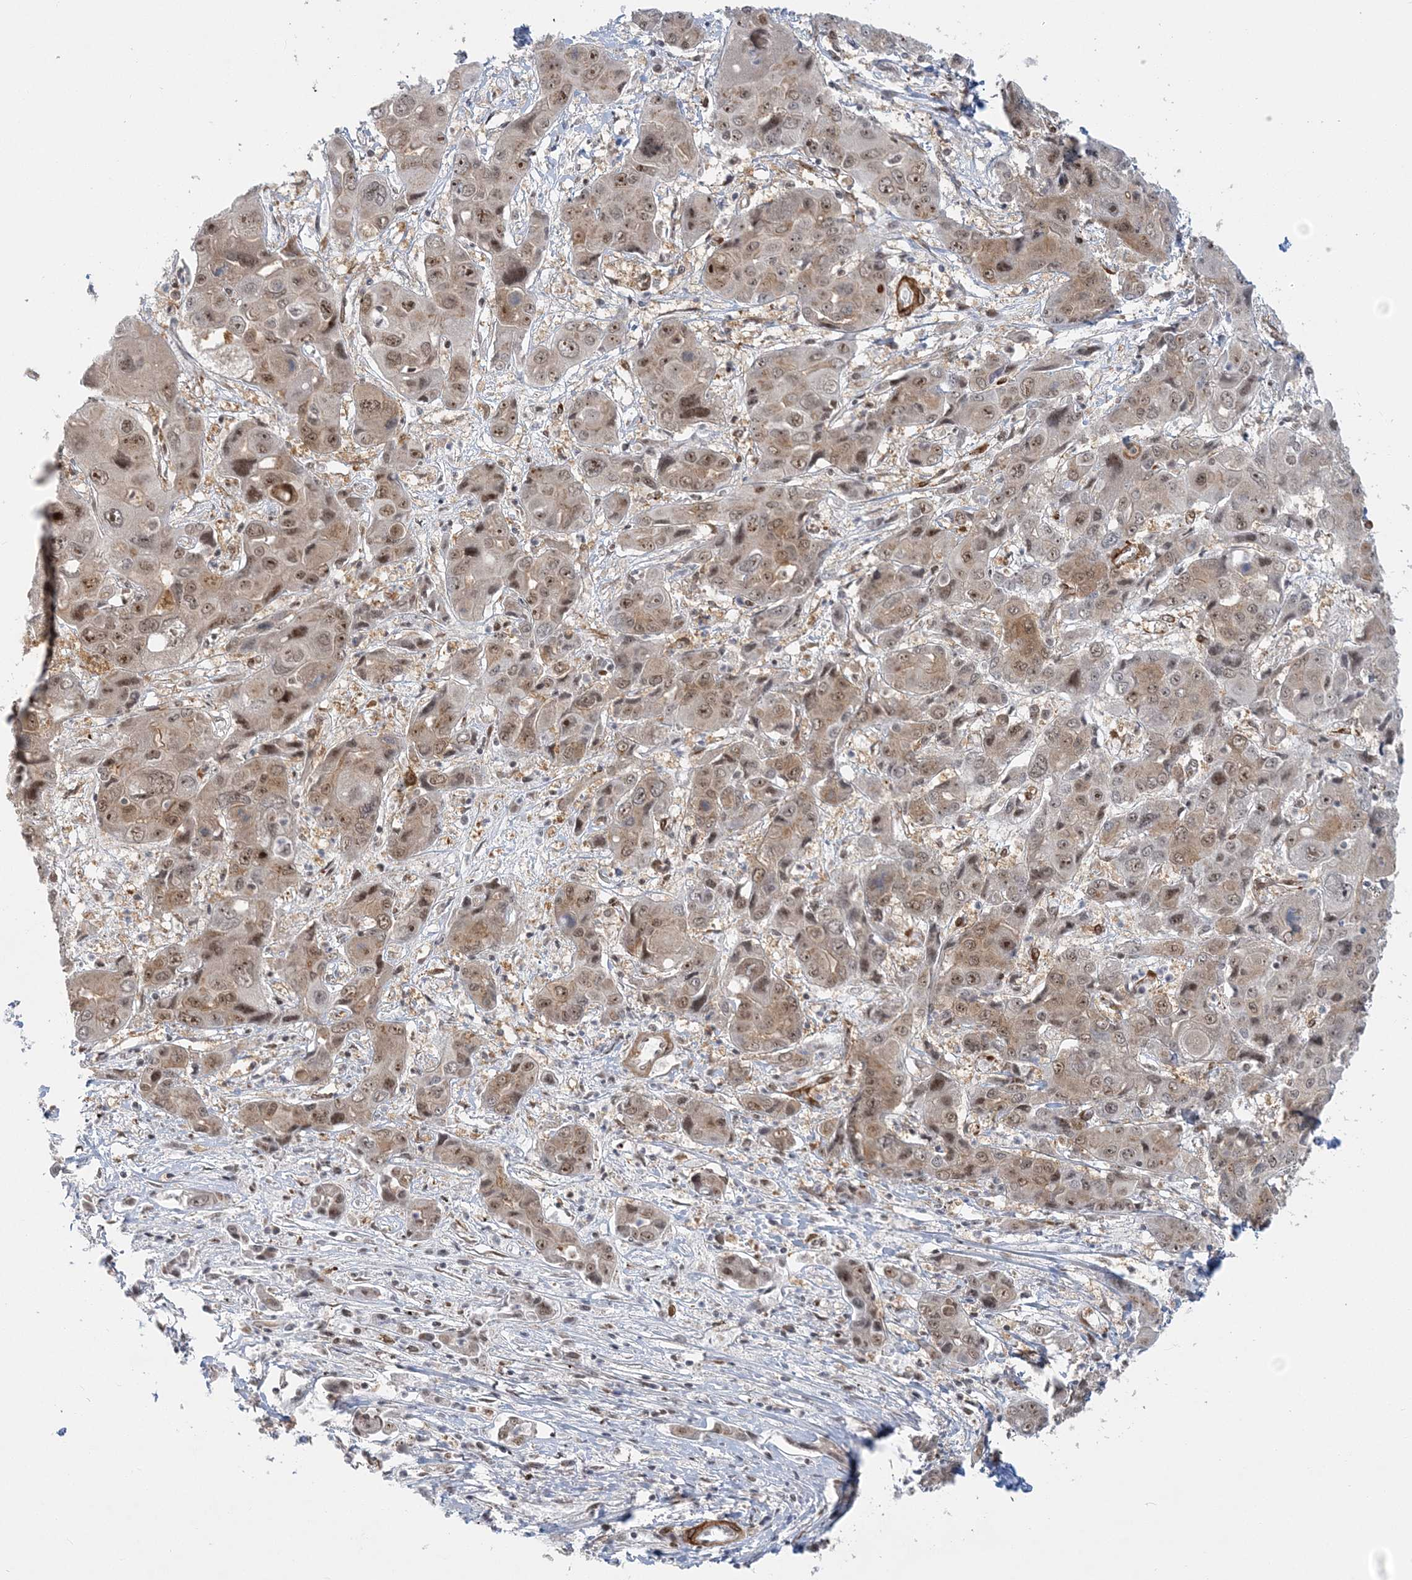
{"staining": {"intensity": "moderate", "quantity": ">75%", "location": "nuclear"}, "tissue": "liver cancer", "cell_type": "Tumor cells", "image_type": "cancer", "snomed": [{"axis": "morphology", "description": "Cholangiocarcinoma"}, {"axis": "topography", "description": "Liver"}], "caption": "Tumor cells demonstrate medium levels of moderate nuclear staining in about >75% of cells in liver cancer (cholangiocarcinoma).", "gene": "PLRG1", "patient": {"sex": "male", "age": 67}}